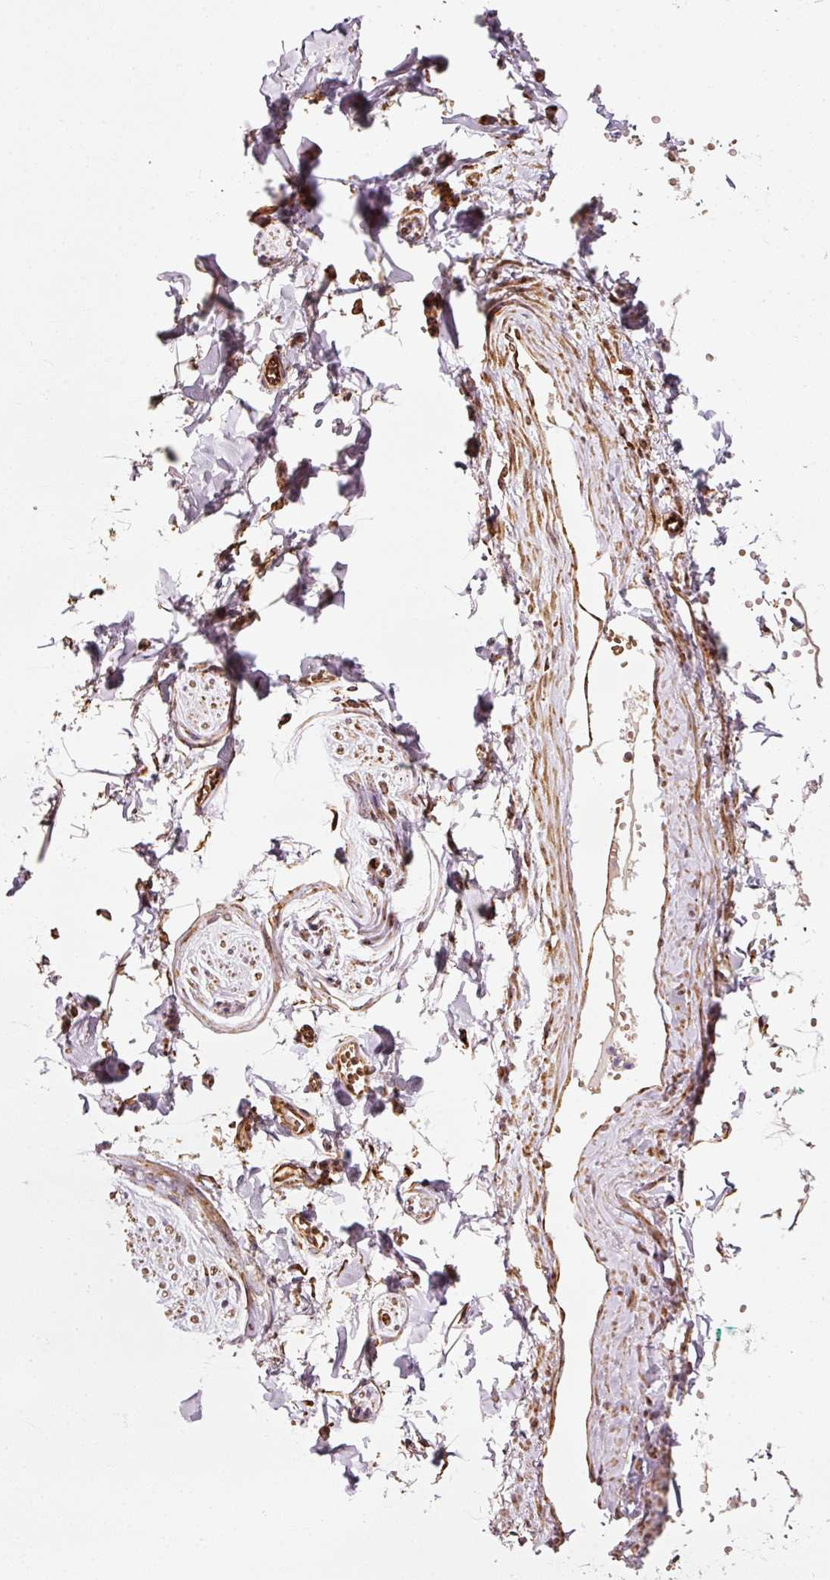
{"staining": {"intensity": "negative", "quantity": "none", "location": "none"}, "tissue": "adipose tissue", "cell_type": "Adipocytes", "image_type": "normal", "snomed": [{"axis": "morphology", "description": "Normal tissue, NOS"}, {"axis": "topography", "description": "Vulva"}, {"axis": "topography", "description": "Vagina"}, {"axis": "topography", "description": "Peripheral nerve tissue"}], "caption": "Immunohistochemical staining of normal human adipose tissue exhibits no significant positivity in adipocytes.", "gene": "ISCU", "patient": {"sex": "female", "age": 66}}